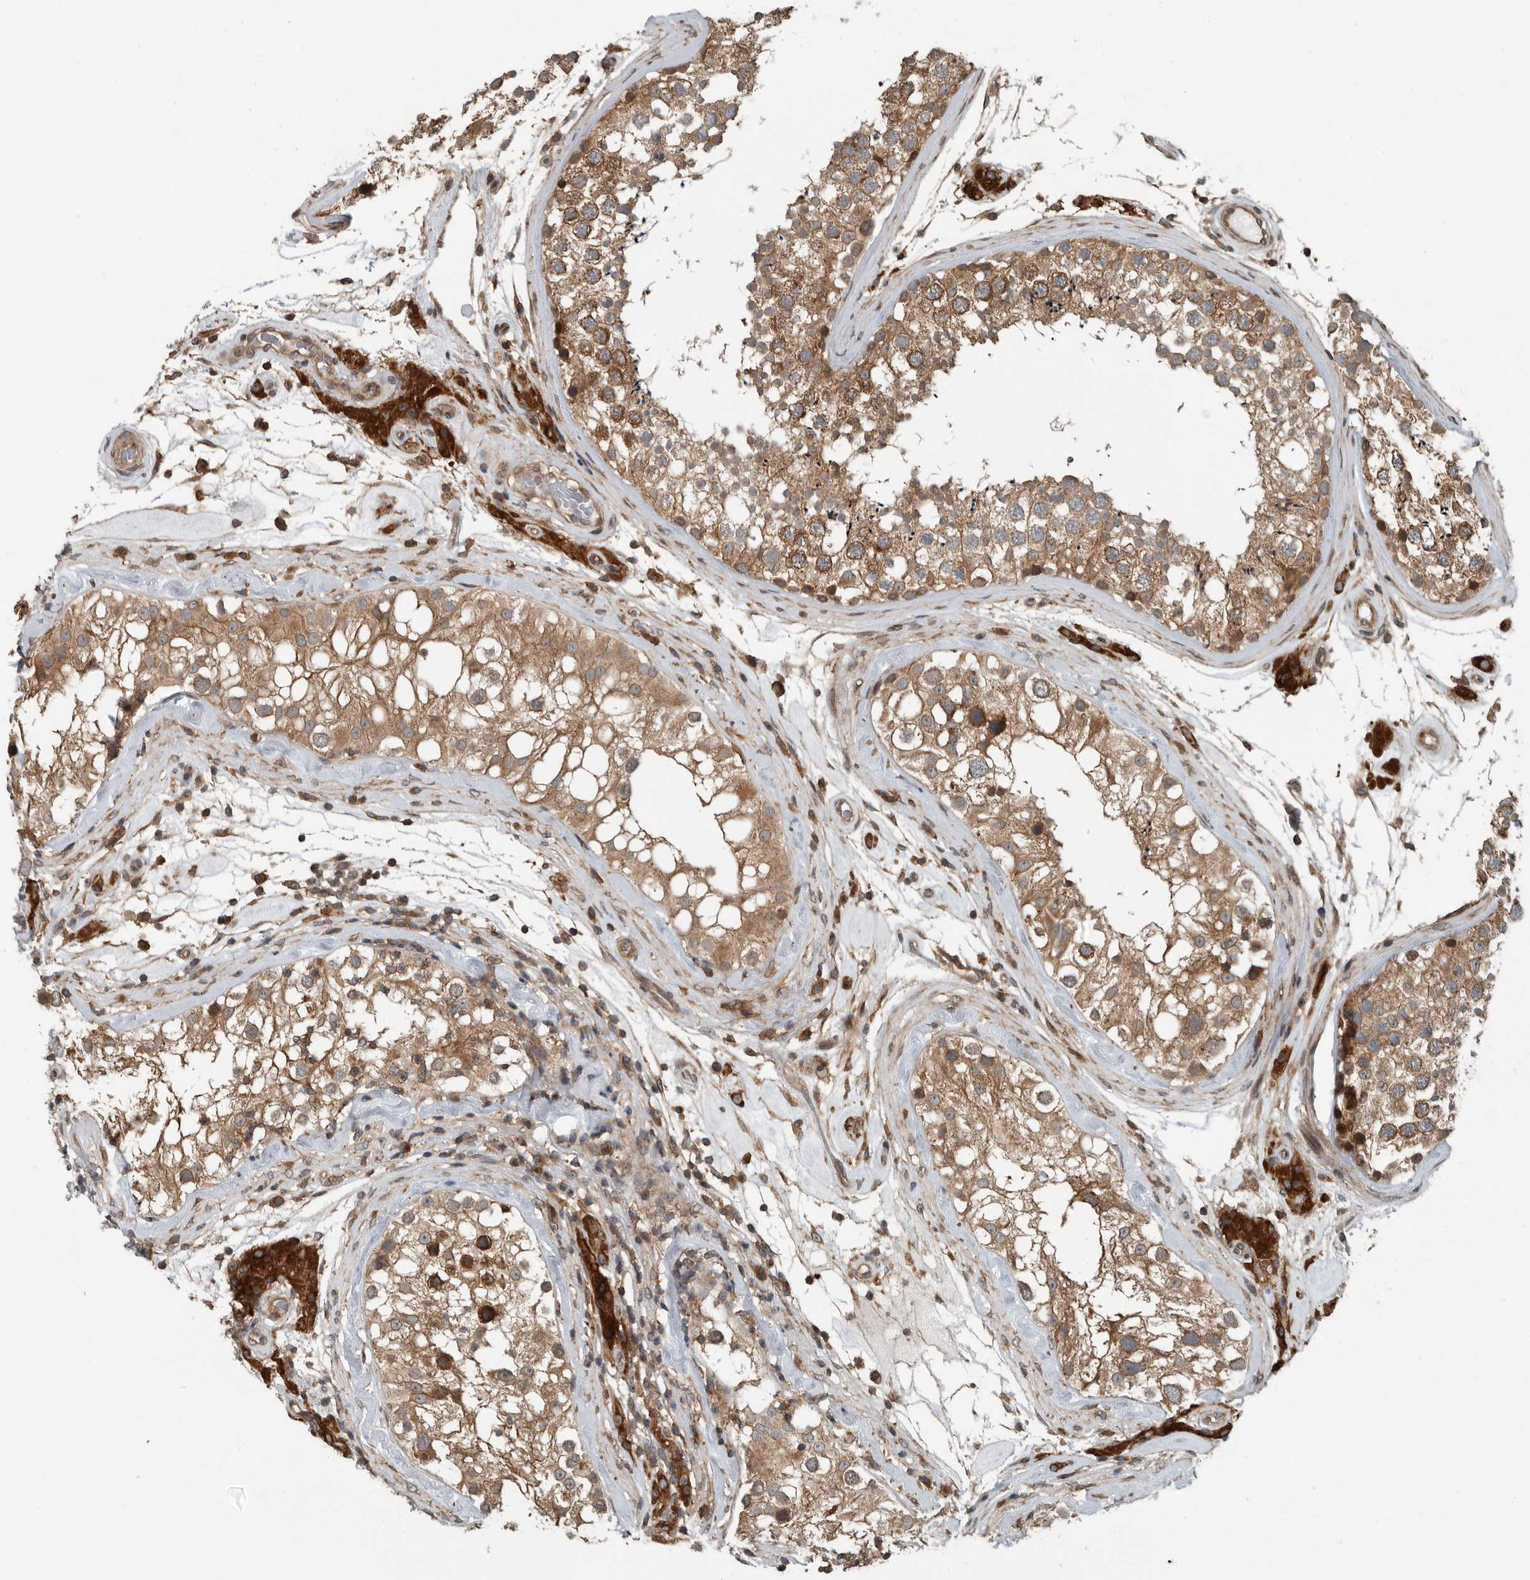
{"staining": {"intensity": "strong", "quantity": ">75%", "location": "cytoplasmic/membranous"}, "tissue": "testis", "cell_type": "Cells in seminiferous ducts", "image_type": "normal", "snomed": [{"axis": "morphology", "description": "Normal tissue, NOS"}, {"axis": "topography", "description": "Testis"}], "caption": "This photomicrograph reveals IHC staining of normal human testis, with high strong cytoplasmic/membranous expression in about >75% of cells in seminiferous ducts.", "gene": "AMFR", "patient": {"sex": "male", "age": 46}}